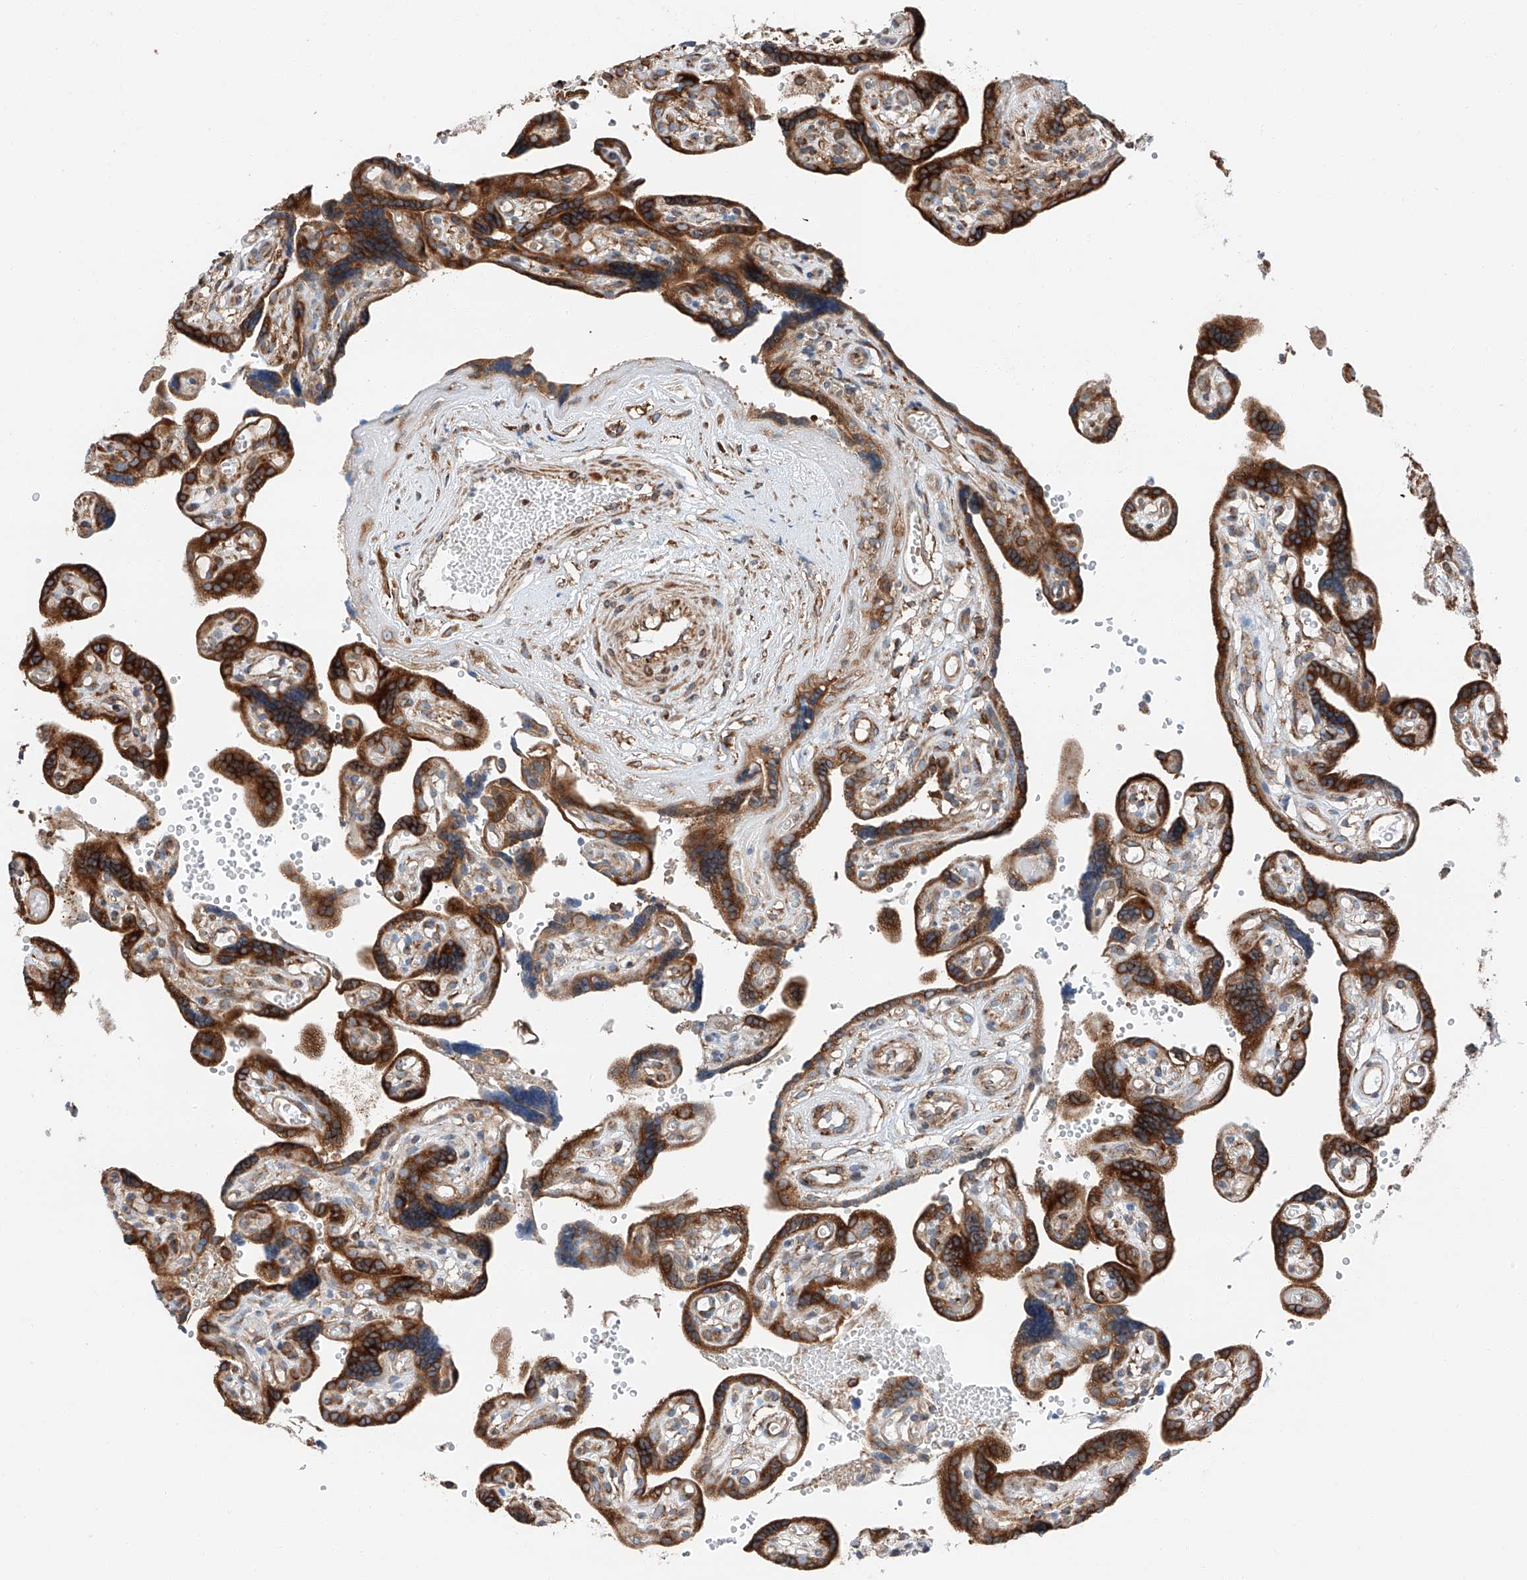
{"staining": {"intensity": "moderate", "quantity": "25%-75%", "location": "cytoplasmic/membranous"}, "tissue": "placenta", "cell_type": "Decidual cells", "image_type": "normal", "snomed": [{"axis": "morphology", "description": "Normal tissue, NOS"}, {"axis": "topography", "description": "Placenta"}], "caption": "Decidual cells demonstrate medium levels of moderate cytoplasmic/membranous staining in approximately 25%-75% of cells in unremarkable human placenta.", "gene": "ZC3H15", "patient": {"sex": "female", "age": 30}}